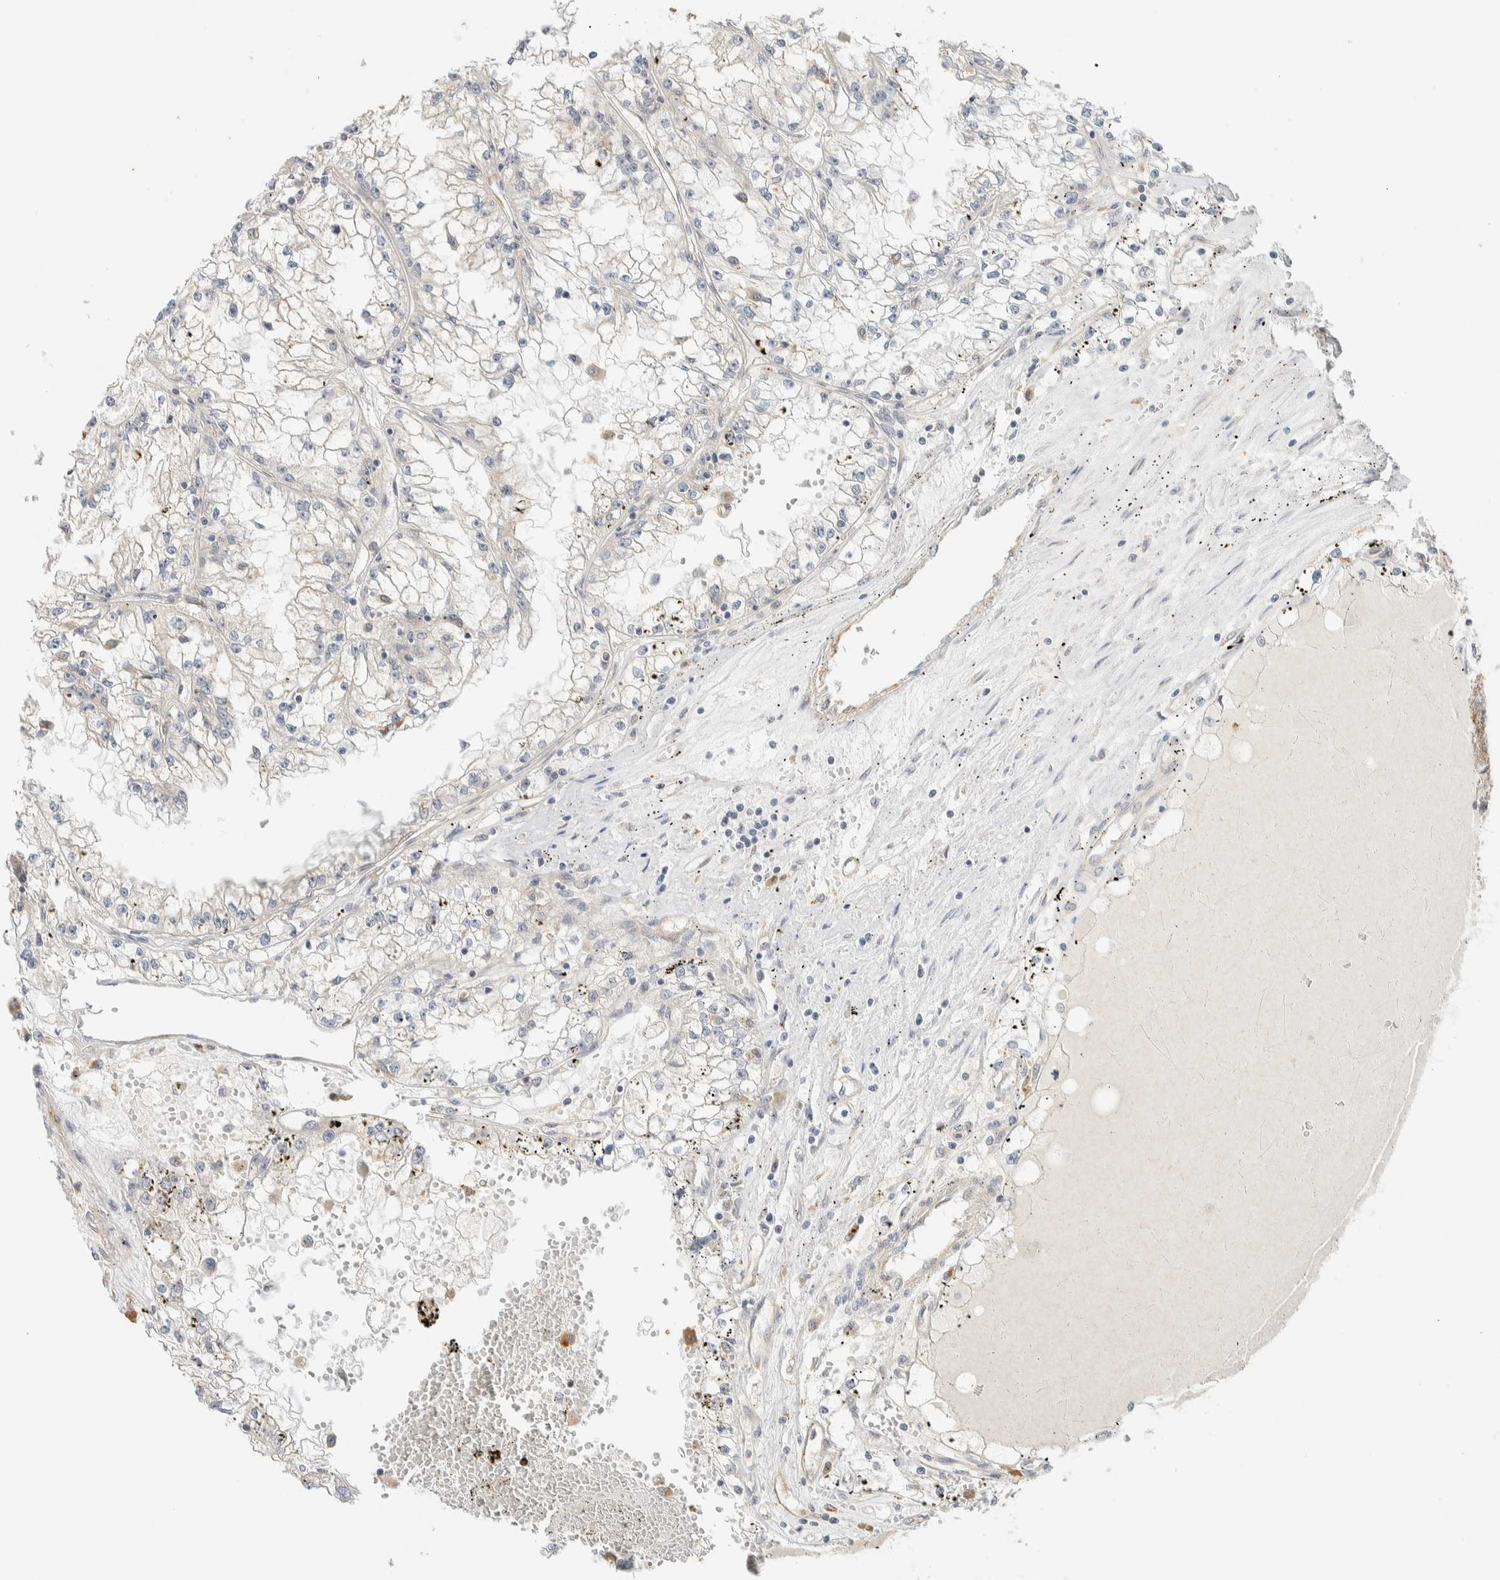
{"staining": {"intensity": "negative", "quantity": "none", "location": "none"}, "tissue": "renal cancer", "cell_type": "Tumor cells", "image_type": "cancer", "snomed": [{"axis": "morphology", "description": "Adenocarcinoma, NOS"}, {"axis": "topography", "description": "Kidney"}], "caption": "High magnification brightfield microscopy of adenocarcinoma (renal) stained with DAB (3,3'-diaminobenzidine) (brown) and counterstained with hematoxylin (blue): tumor cells show no significant positivity. Nuclei are stained in blue.", "gene": "RAB11FIP1", "patient": {"sex": "male", "age": 56}}